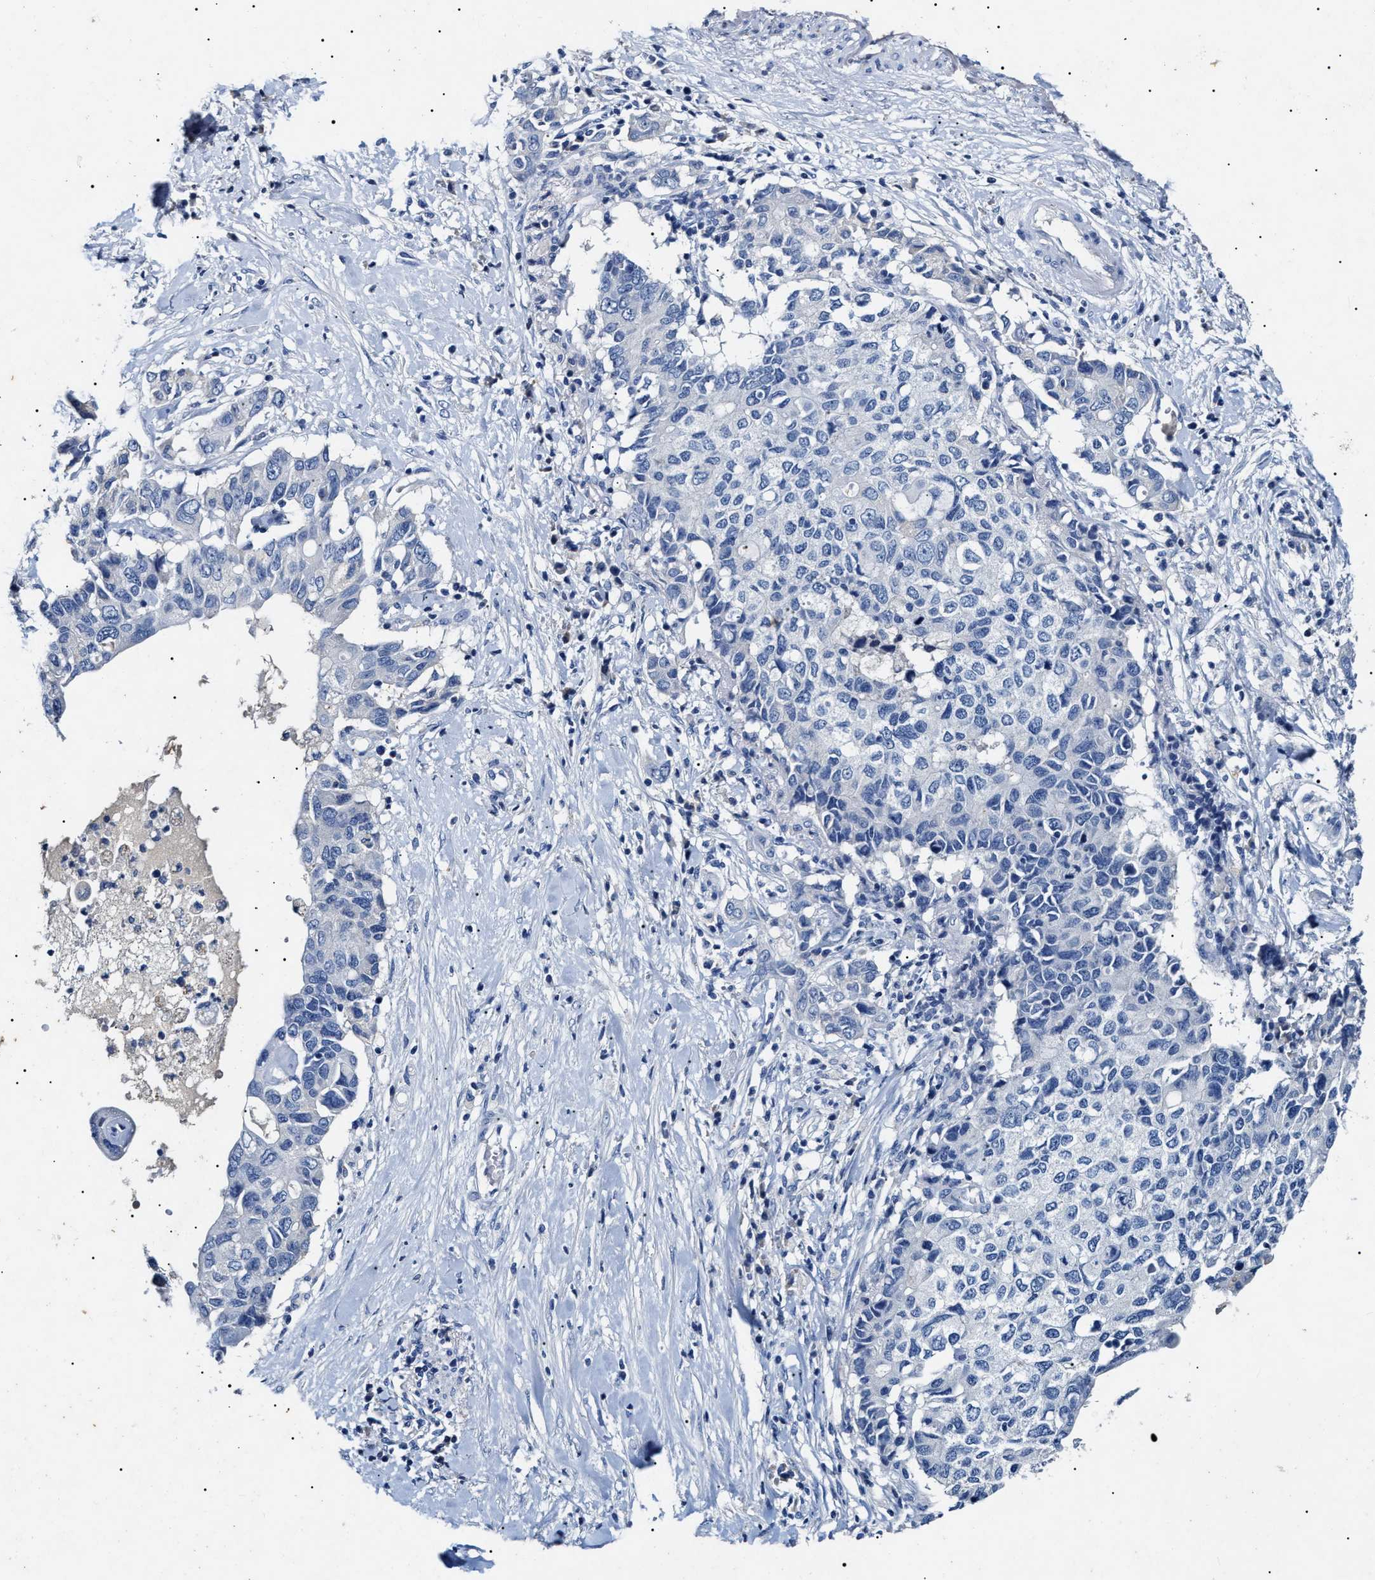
{"staining": {"intensity": "negative", "quantity": "none", "location": "none"}, "tissue": "pancreatic cancer", "cell_type": "Tumor cells", "image_type": "cancer", "snomed": [{"axis": "morphology", "description": "Adenocarcinoma, NOS"}, {"axis": "topography", "description": "Pancreas"}], "caption": "IHC of human pancreatic adenocarcinoma exhibits no positivity in tumor cells. (Immunohistochemistry (ihc), brightfield microscopy, high magnification).", "gene": "LRRC8E", "patient": {"sex": "female", "age": 56}}